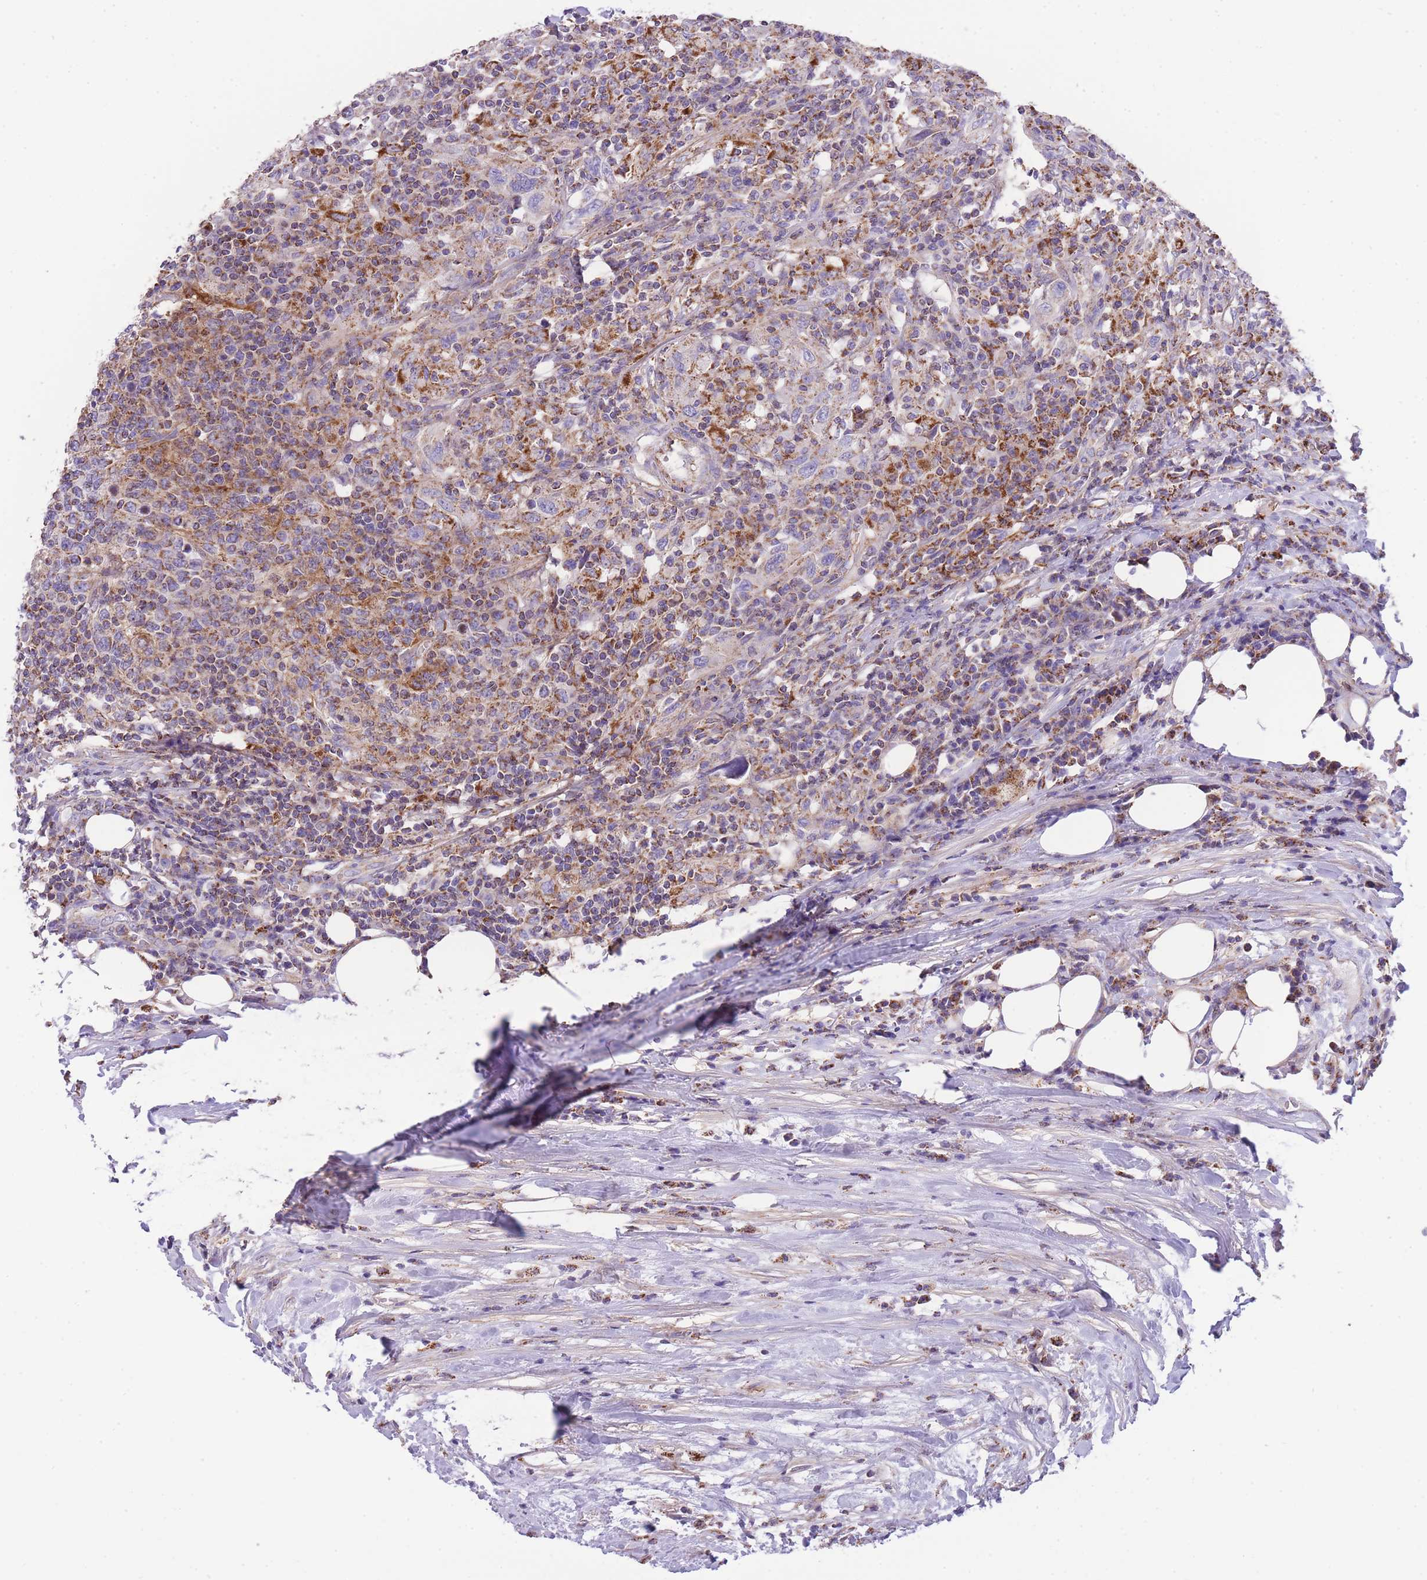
{"staining": {"intensity": "moderate", "quantity": ">75%", "location": "cytoplasmic/membranous"}, "tissue": "urothelial cancer", "cell_type": "Tumor cells", "image_type": "cancer", "snomed": [{"axis": "morphology", "description": "Urothelial carcinoma, High grade"}, {"axis": "topography", "description": "Urinary bladder"}], "caption": "Tumor cells exhibit medium levels of moderate cytoplasmic/membranous staining in approximately >75% of cells in human high-grade urothelial carcinoma.", "gene": "ST3GAL3", "patient": {"sex": "male", "age": 61}}